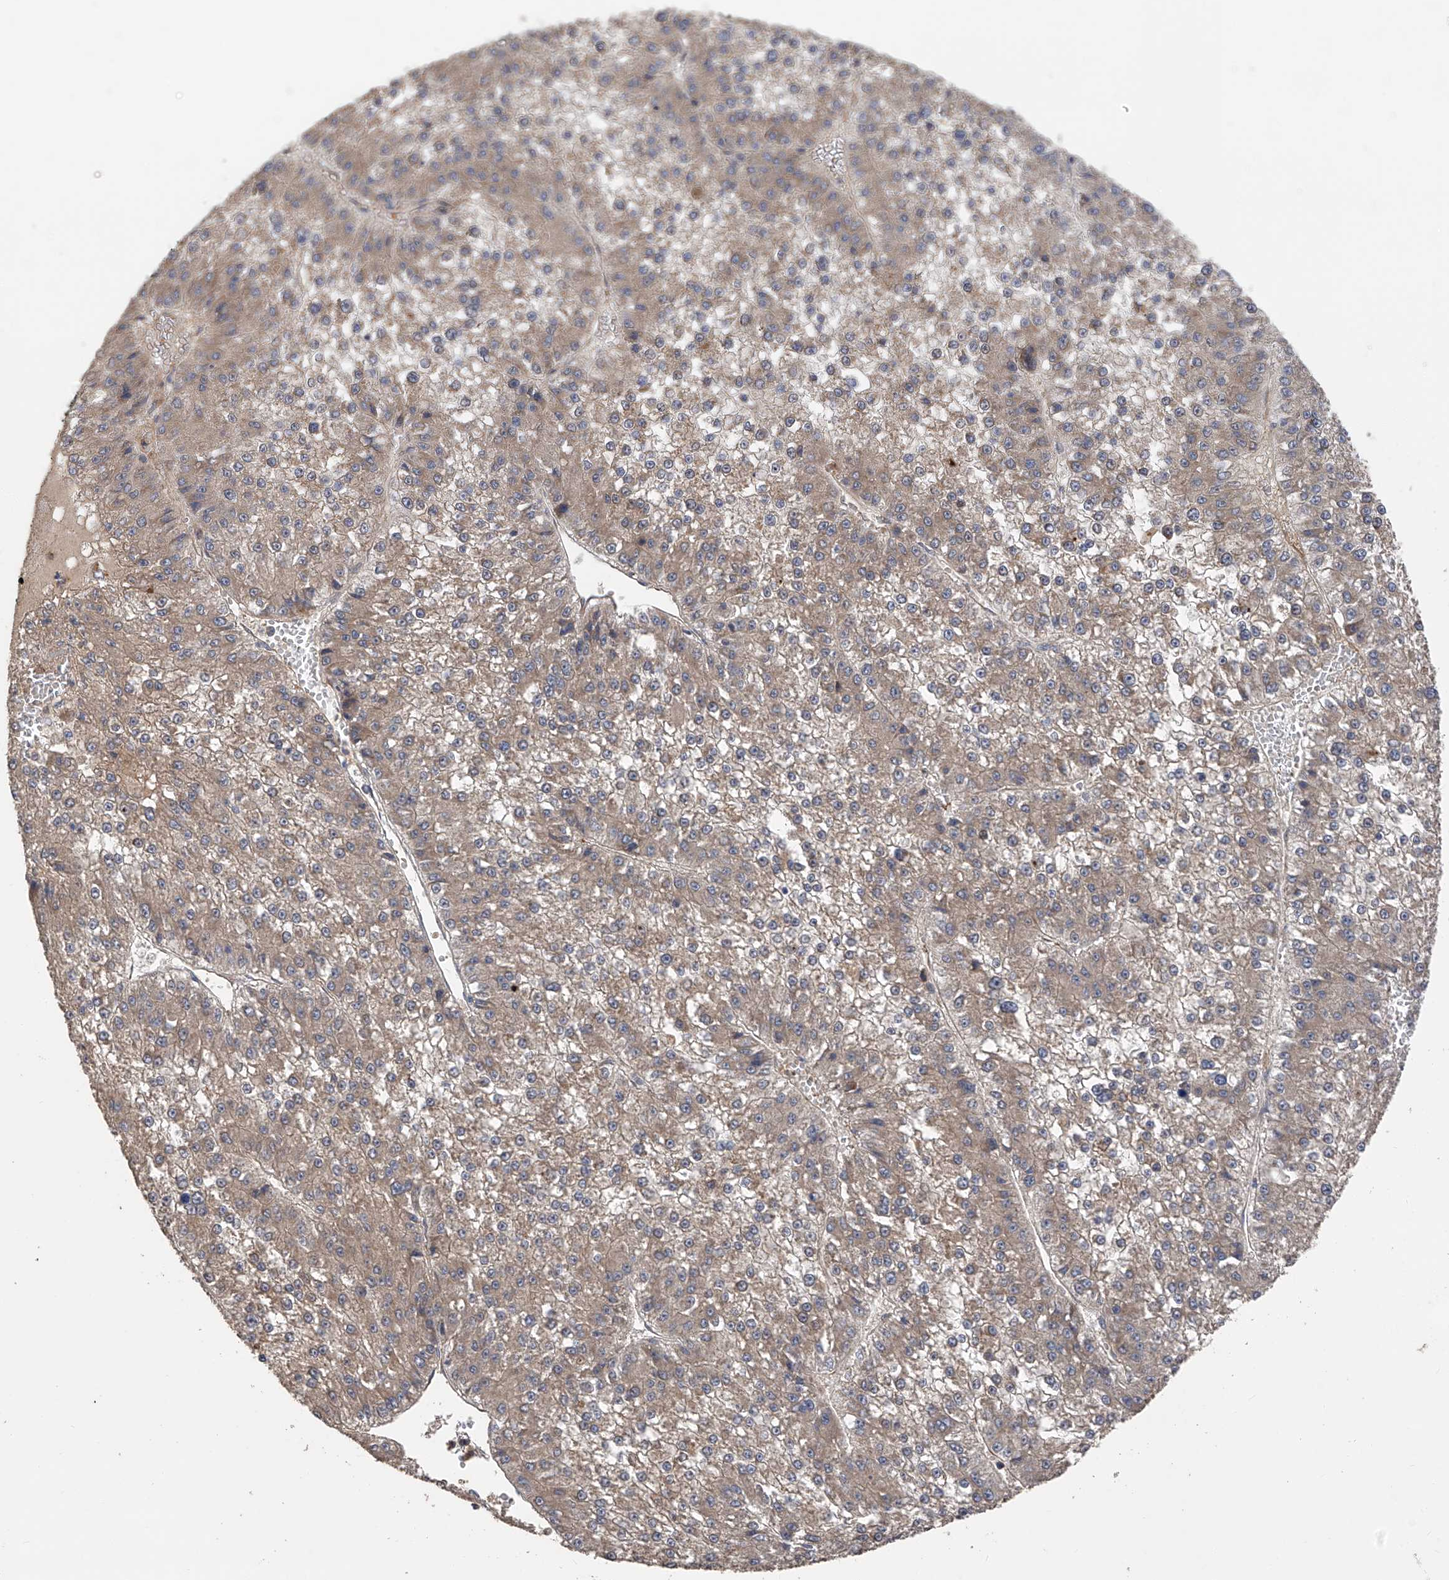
{"staining": {"intensity": "weak", "quantity": ">75%", "location": "cytoplasmic/membranous"}, "tissue": "liver cancer", "cell_type": "Tumor cells", "image_type": "cancer", "snomed": [{"axis": "morphology", "description": "Carcinoma, Hepatocellular, NOS"}, {"axis": "topography", "description": "Liver"}], "caption": "Brown immunohistochemical staining in human hepatocellular carcinoma (liver) shows weak cytoplasmic/membranous positivity in approximately >75% of tumor cells.", "gene": "PTK2", "patient": {"sex": "female", "age": 73}}